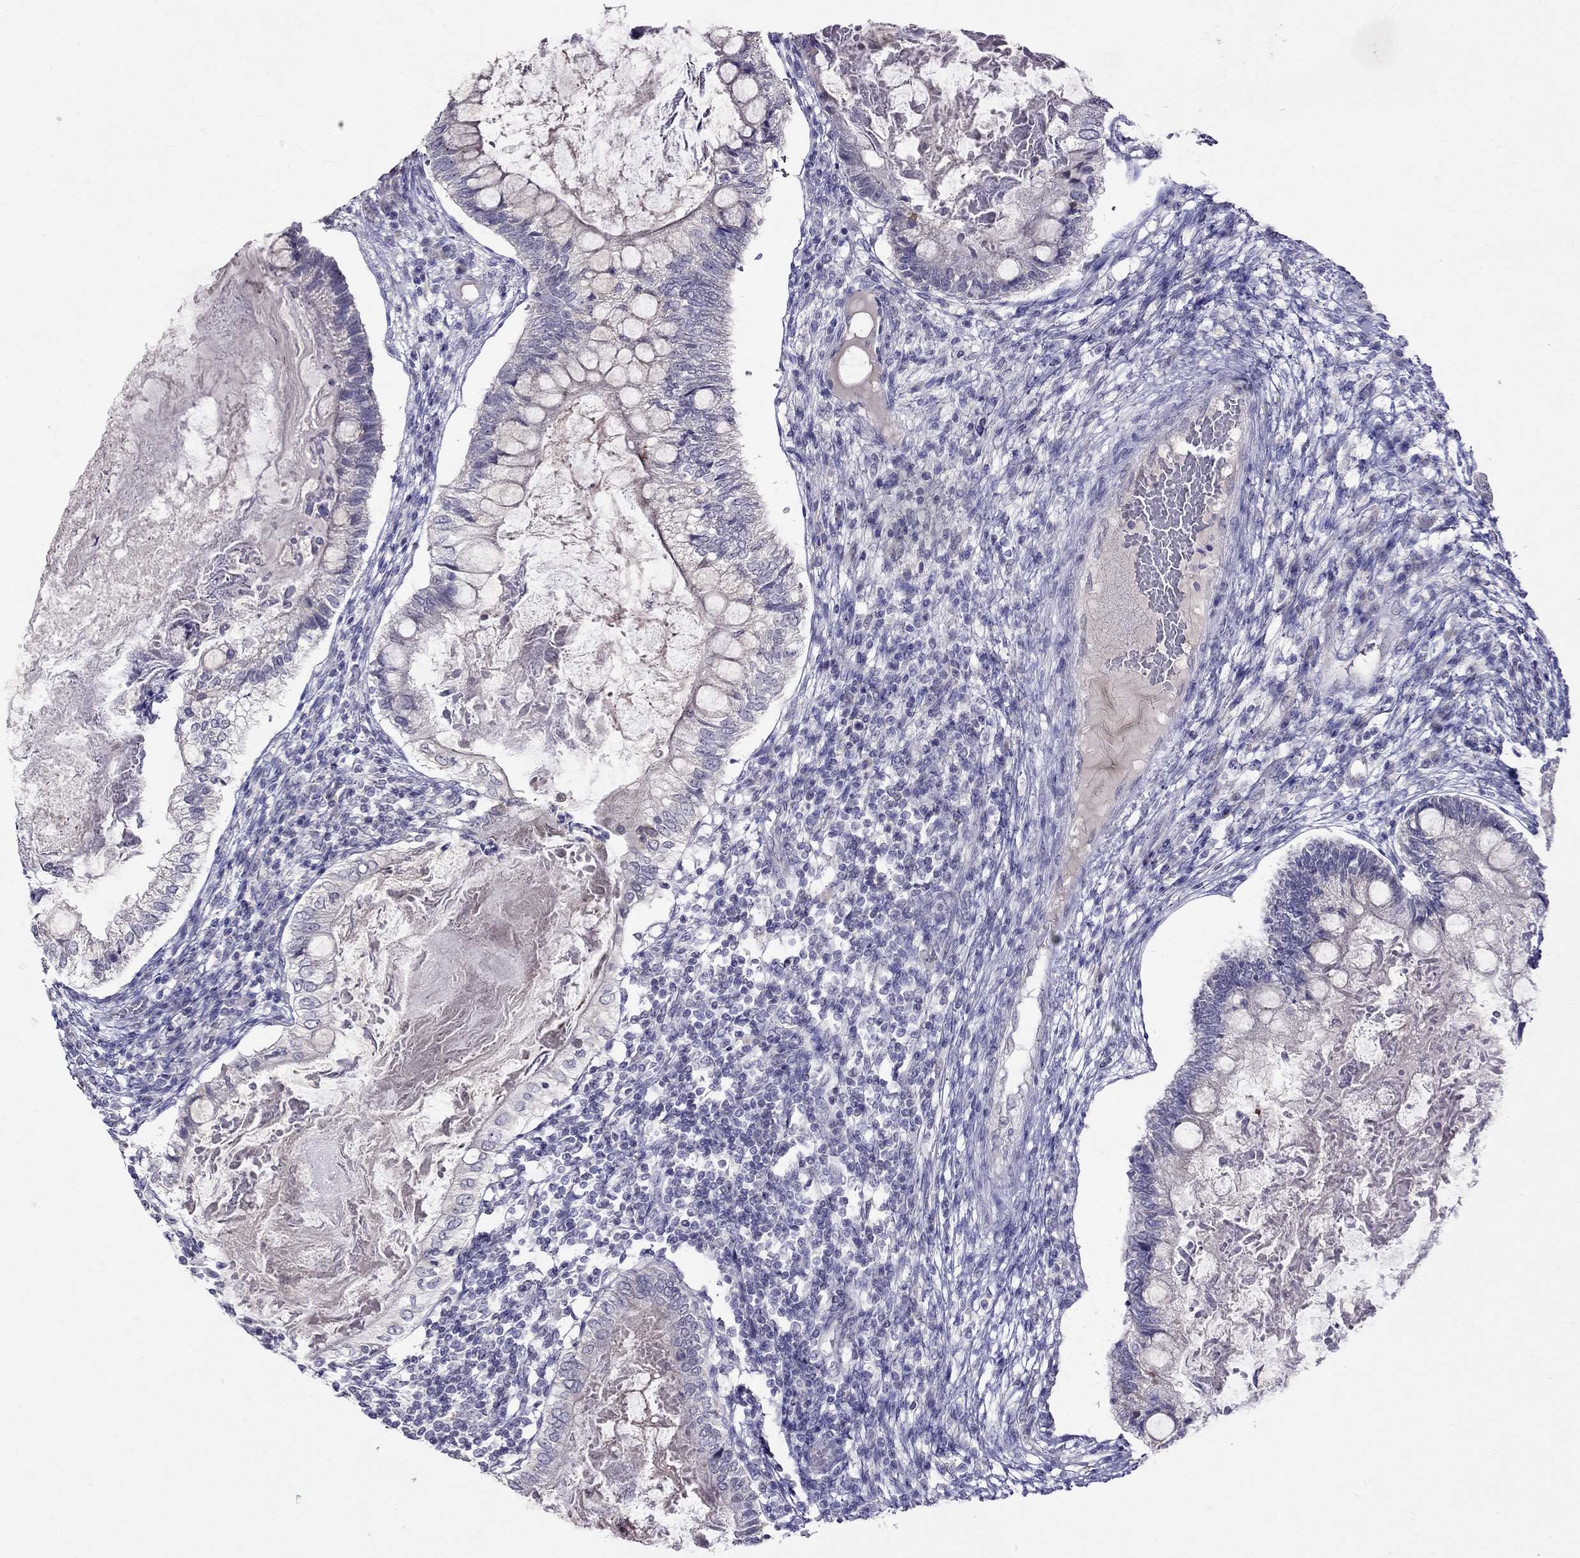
{"staining": {"intensity": "negative", "quantity": "none", "location": "none"}, "tissue": "testis cancer", "cell_type": "Tumor cells", "image_type": "cancer", "snomed": [{"axis": "morphology", "description": "Seminoma, NOS"}, {"axis": "morphology", "description": "Carcinoma, Embryonal, NOS"}, {"axis": "topography", "description": "Testis"}], "caption": "The histopathology image reveals no significant staining in tumor cells of testis cancer.", "gene": "MYO3B", "patient": {"sex": "male", "age": 41}}